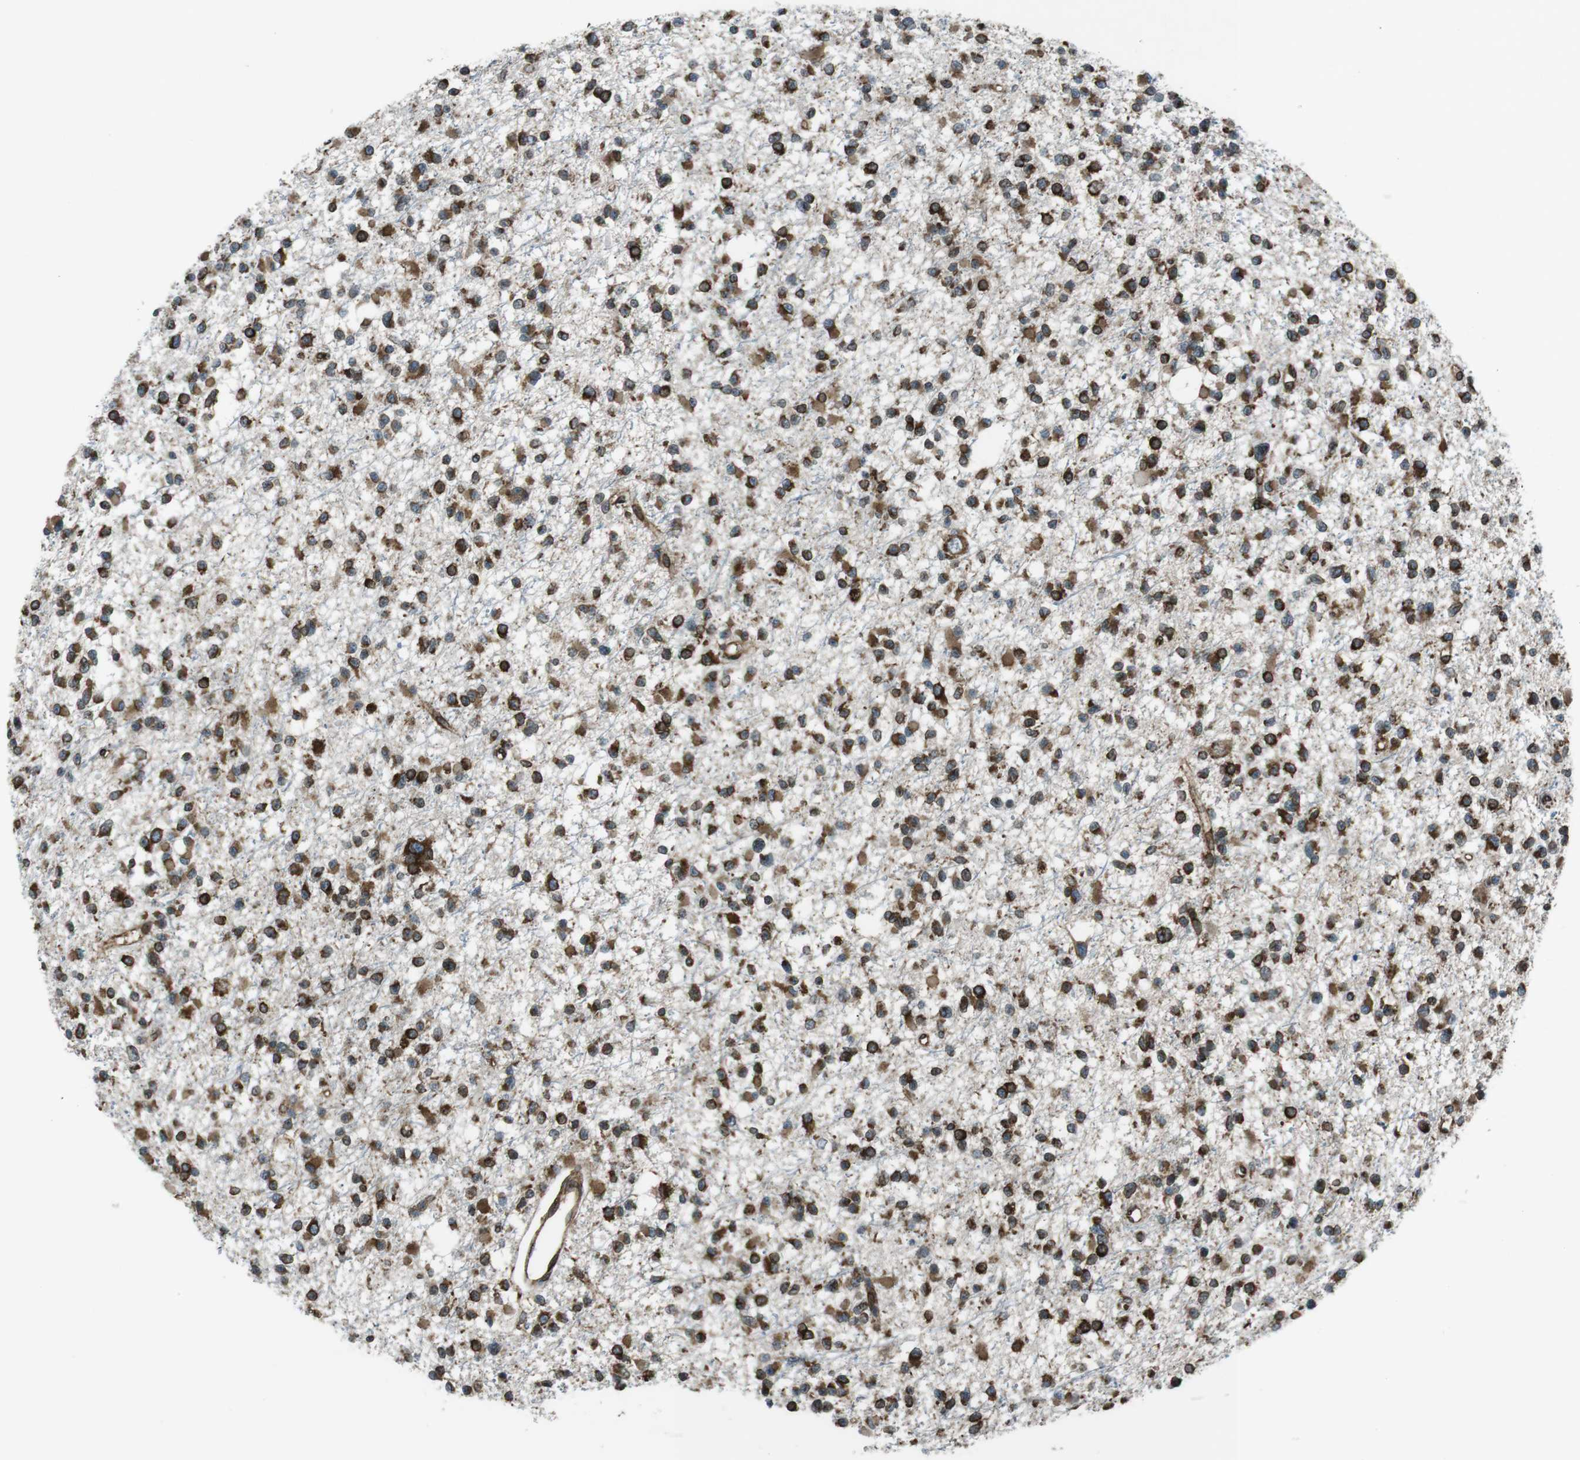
{"staining": {"intensity": "strong", "quantity": ">75%", "location": "cytoplasmic/membranous"}, "tissue": "glioma", "cell_type": "Tumor cells", "image_type": "cancer", "snomed": [{"axis": "morphology", "description": "Glioma, malignant, Low grade"}, {"axis": "topography", "description": "Brain"}], "caption": "Protein staining of malignant low-grade glioma tissue shows strong cytoplasmic/membranous positivity in about >75% of tumor cells.", "gene": "KTN1", "patient": {"sex": "female", "age": 22}}